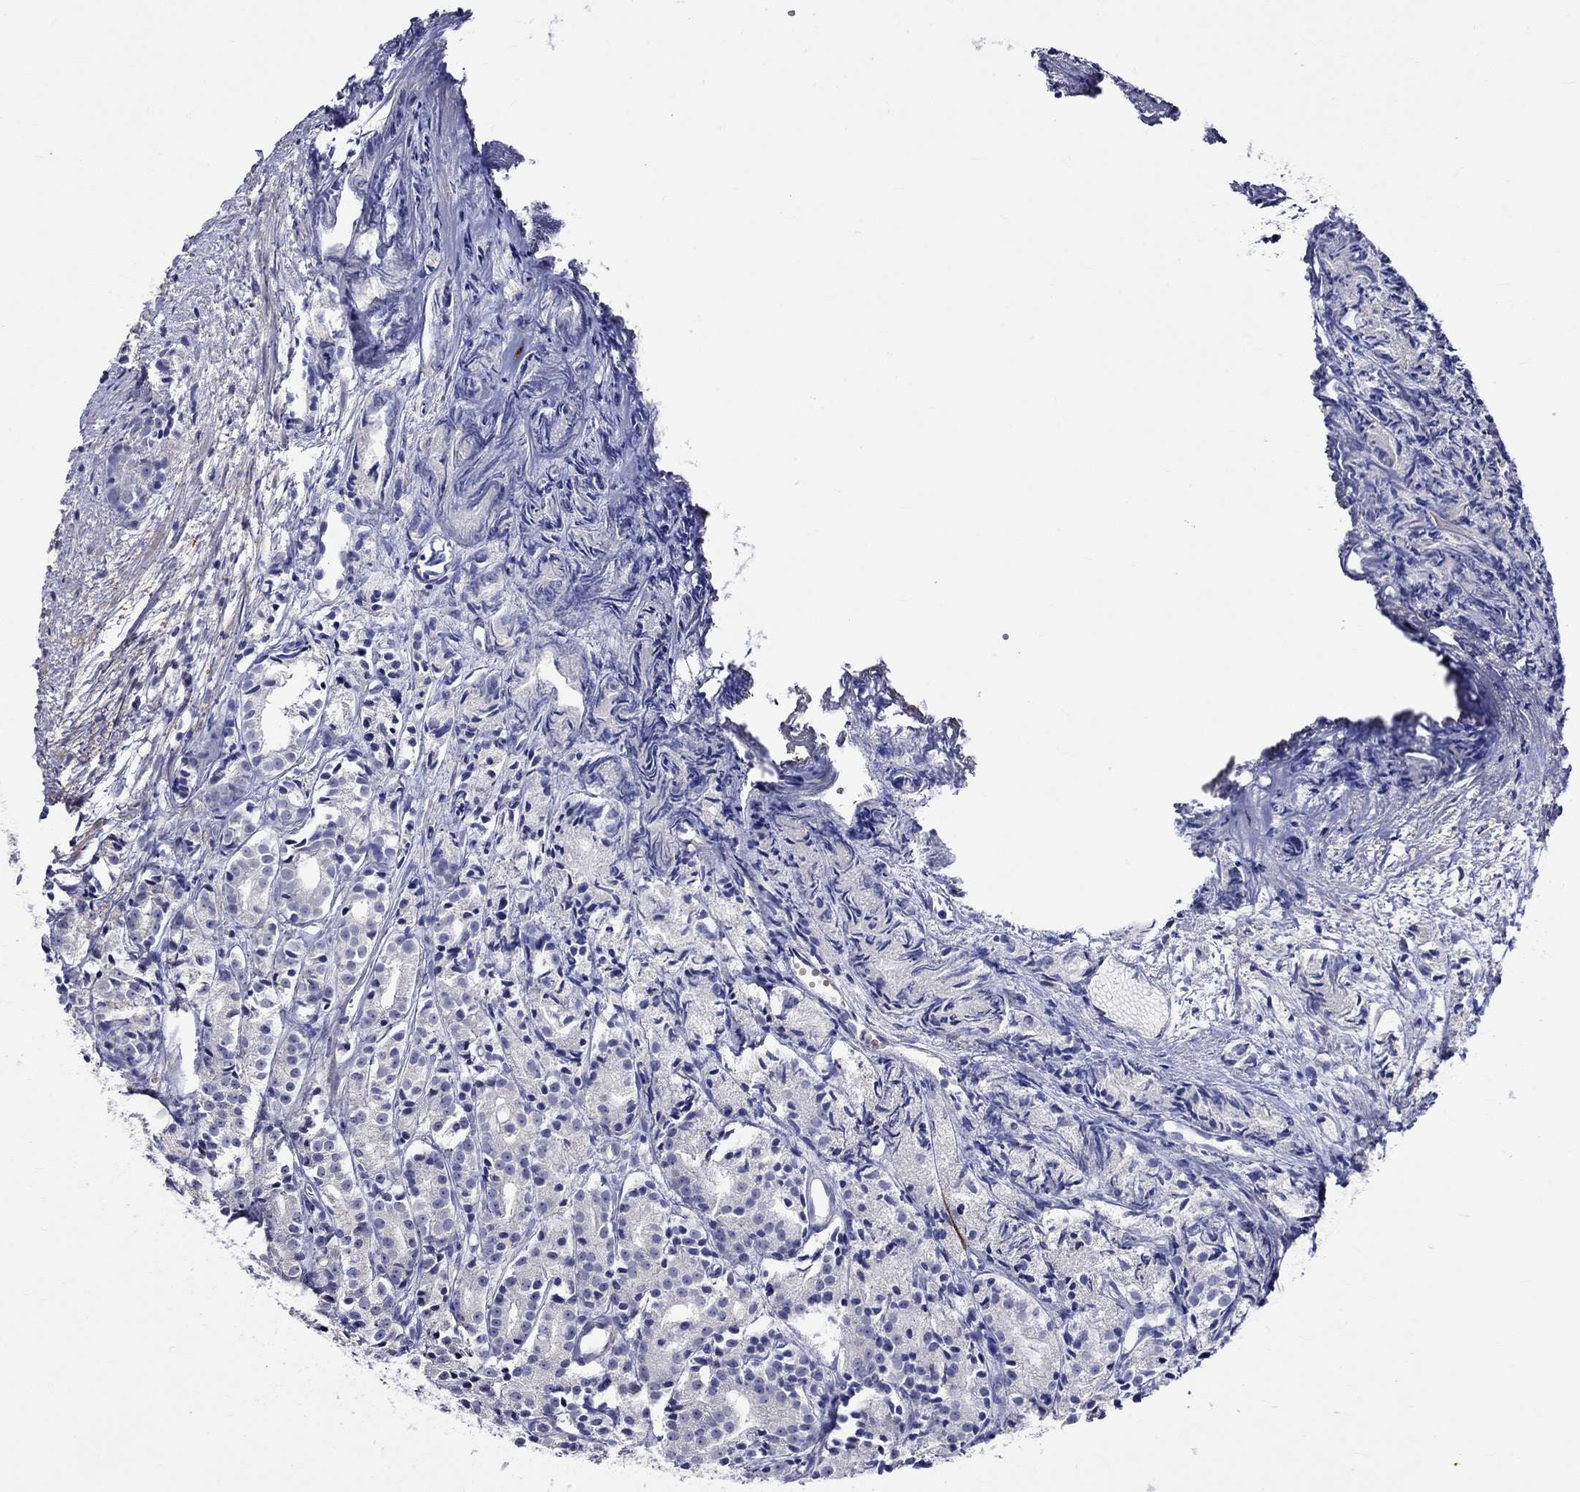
{"staining": {"intensity": "negative", "quantity": "none", "location": "none"}, "tissue": "prostate cancer", "cell_type": "Tumor cells", "image_type": "cancer", "snomed": [{"axis": "morphology", "description": "Adenocarcinoma, Medium grade"}, {"axis": "topography", "description": "Prostate"}], "caption": "An IHC histopathology image of prostate cancer is shown. There is no staining in tumor cells of prostate cancer. (Brightfield microscopy of DAB (3,3'-diaminobenzidine) immunohistochemistry (IHC) at high magnification).", "gene": "CRYAB", "patient": {"sex": "male", "age": 74}}